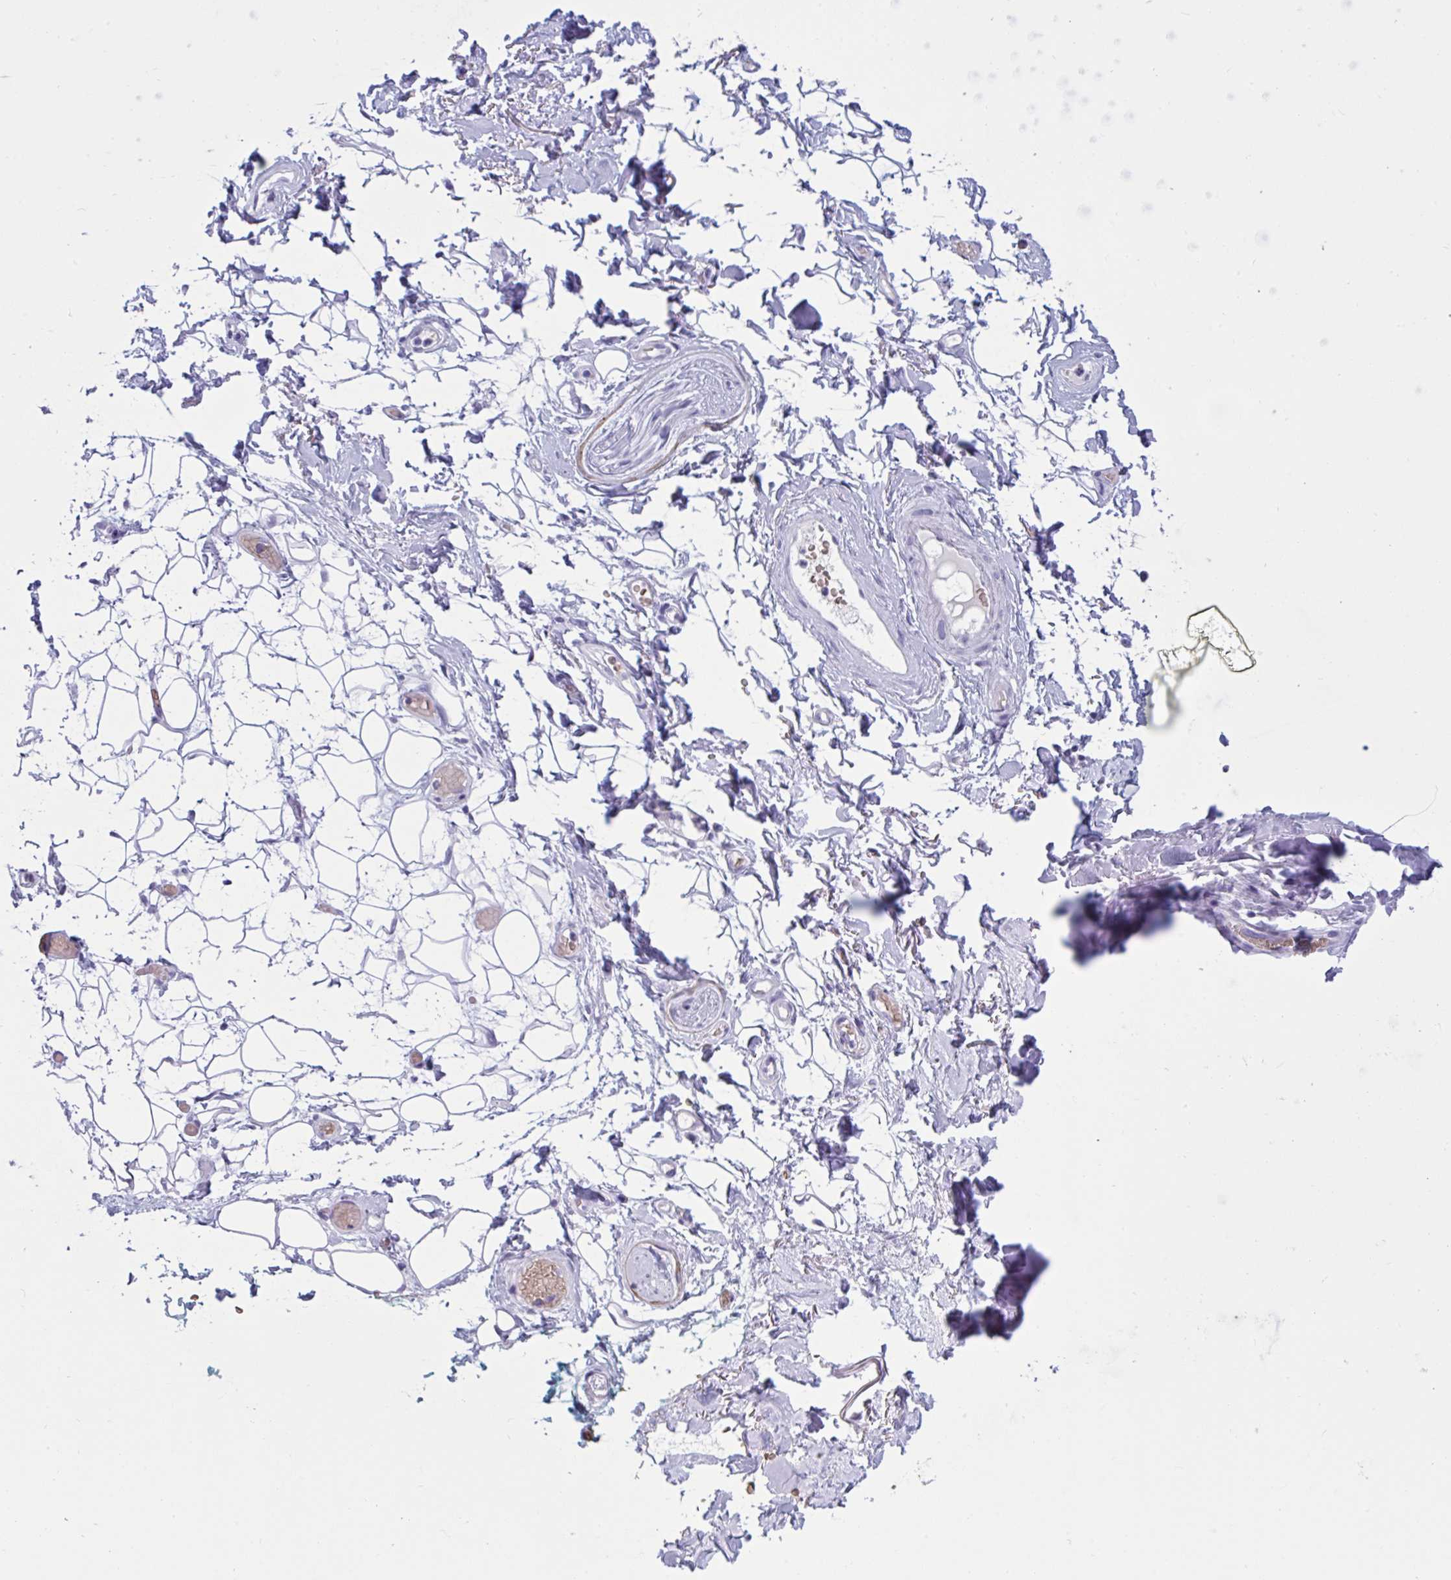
{"staining": {"intensity": "negative", "quantity": "none", "location": "none"}, "tissue": "adipose tissue", "cell_type": "Adipocytes", "image_type": "normal", "snomed": [{"axis": "morphology", "description": "Normal tissue, NOS"}, {"axis": "topography", "description": "Anal"}, {"axis": "topography", "description": "Peripheral nerve tissue"}], "caption": "This image is of unremarkable adipose tissue stained with immunohistochemistry (IHC) to label a protein in brown with the nuclei are counter-stained blue. There is no positivity in adipocytes. The staining was performed using DAB (3,3'-diaminobenzidine) to visualize the protein expression in brown, while the nuclei were stained in blue with hematoxylin (Magnification: 20x).", "gene": "SLC2A1", "patient": {"sex": "male", "age": 78}}